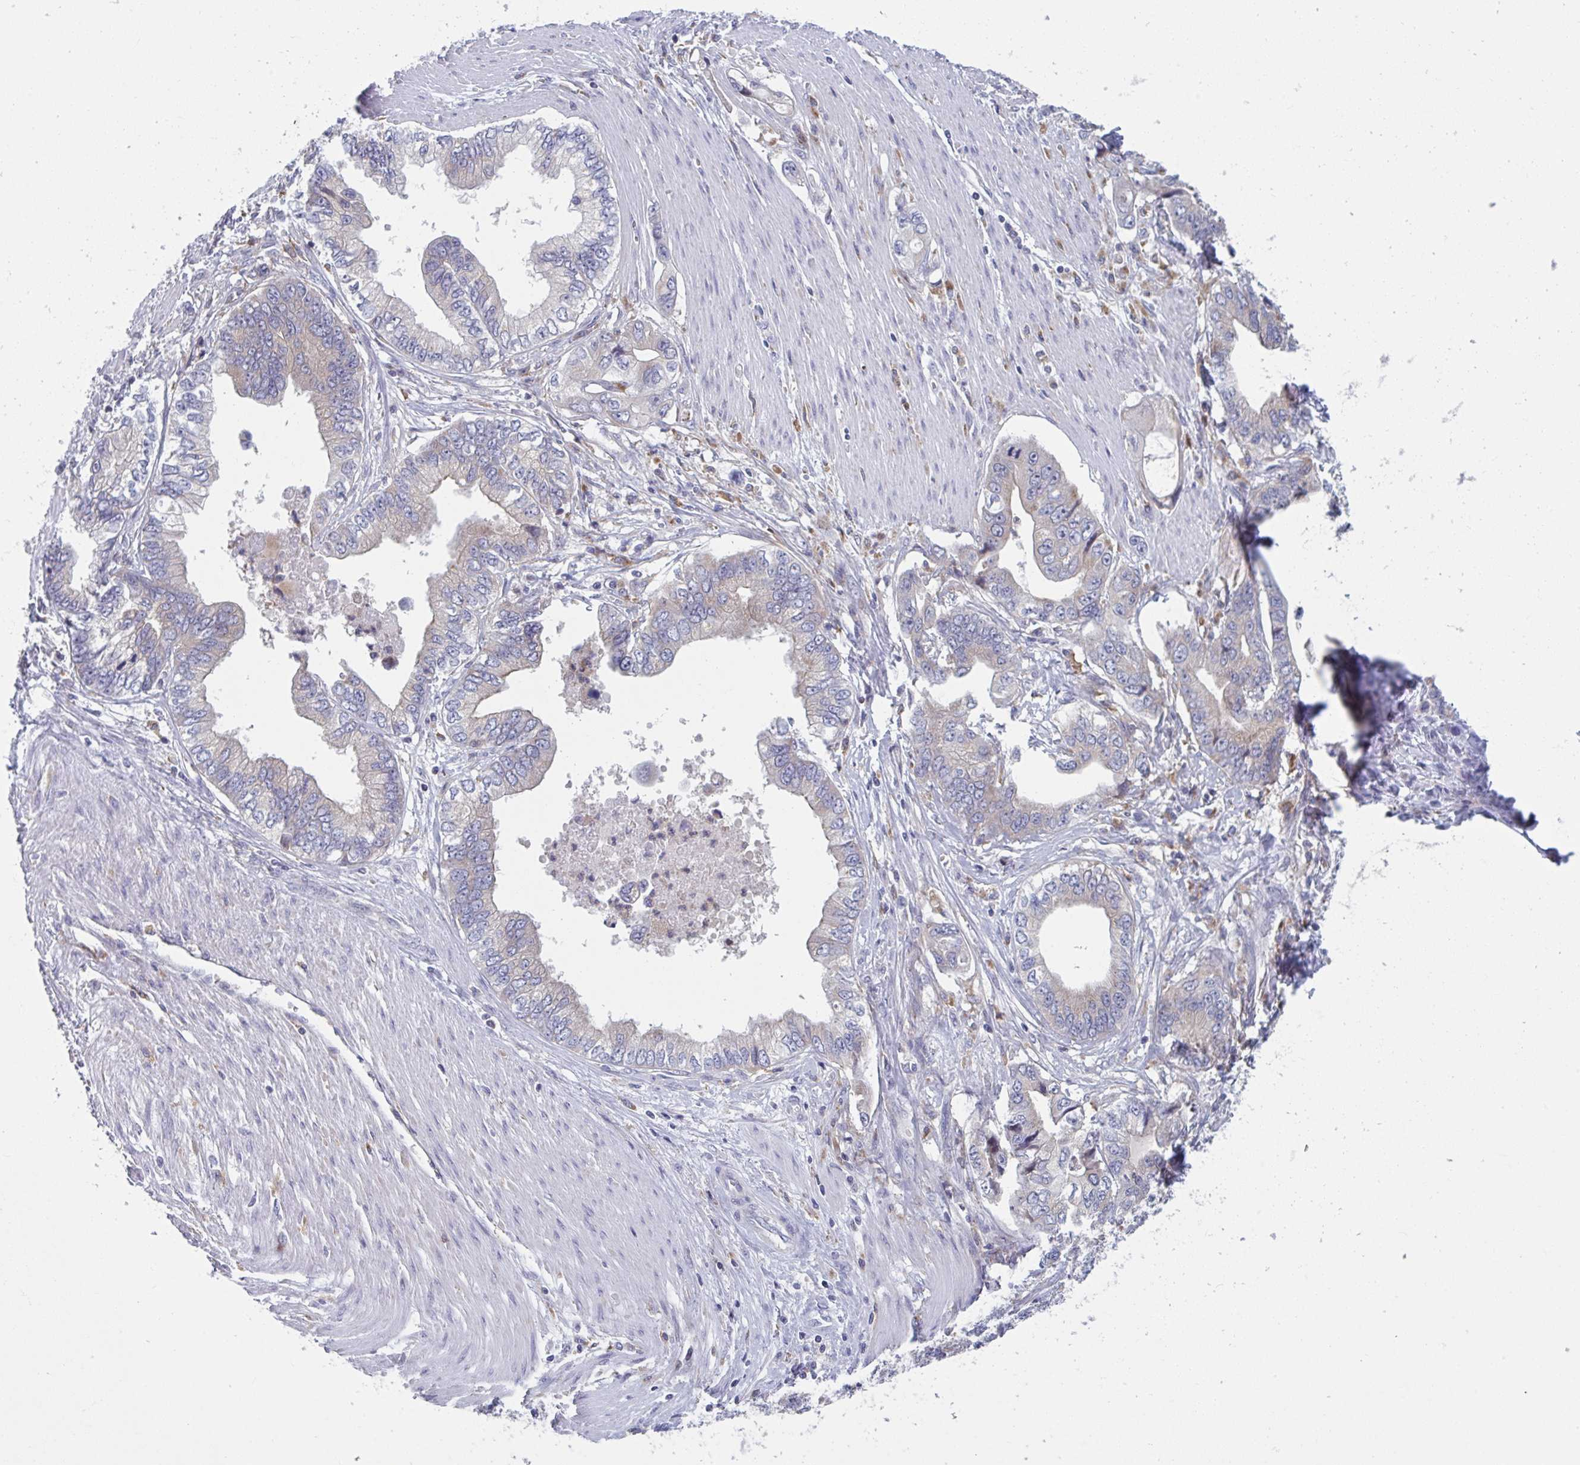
{"staining": {"intensity": "weak", "quantity": "<25%", "location": "cytoplasmic/membranous"}, "tissue": "stomach cancer", "cell_type": "Tumor cells", "image_type": "cancer", "snomed": [{"axis": "morphology", "description": "Adenocarcinoma, NOS"}, {"axis": "topography", "description": "Pancreas"}, {"axis": "topography", "description": "Stomach, upper"}], "caption": "This is a image of immunohistochemistry (IHC) staining of stomach cancer, which shows no staining in tumor cells.", "gene": "NIPSNAP1", "patient": {"sex": "male", "age": 77}}